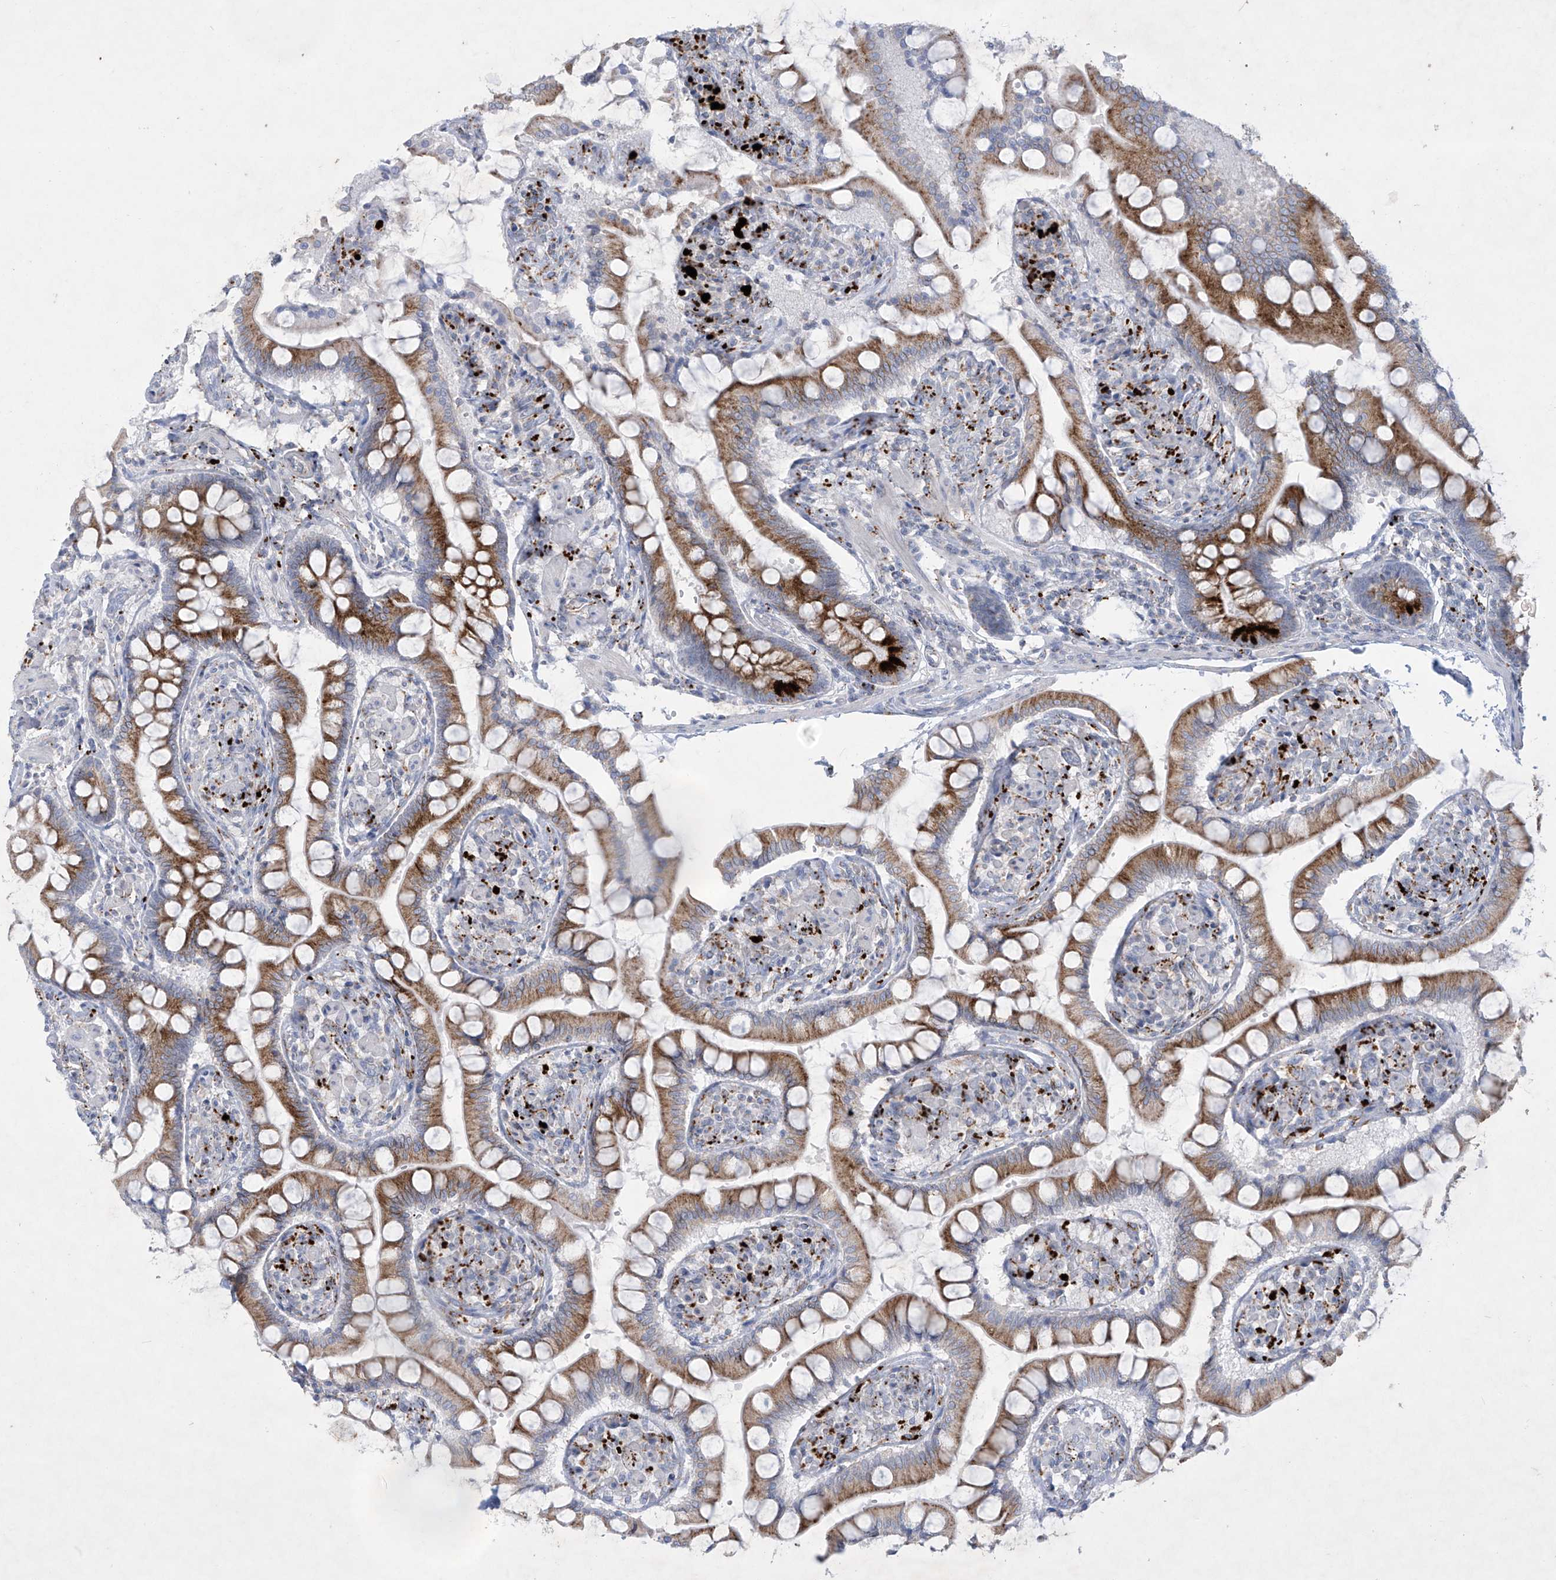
{"staining": {"intensity": "strong", "quantity": "25%-75%", "location": "cytoplasmic/membranous"}, "tissue": "small intestine", "cell_type": "Glandular cells", "image_type": "normal", "snomed": [{"axis": "morphology", "description": "Normal tissue, NOS"}, {"axis": "topography", "description": "Small intestine"}], "caption": "Human small intestine stained with a brown dye exhibits strong cytoplasmic/membranous positive expression in approximately 25%-75% of glandular cells.", "gene": "GPR137C", "patient": {"sex": "male", "age": 41}}